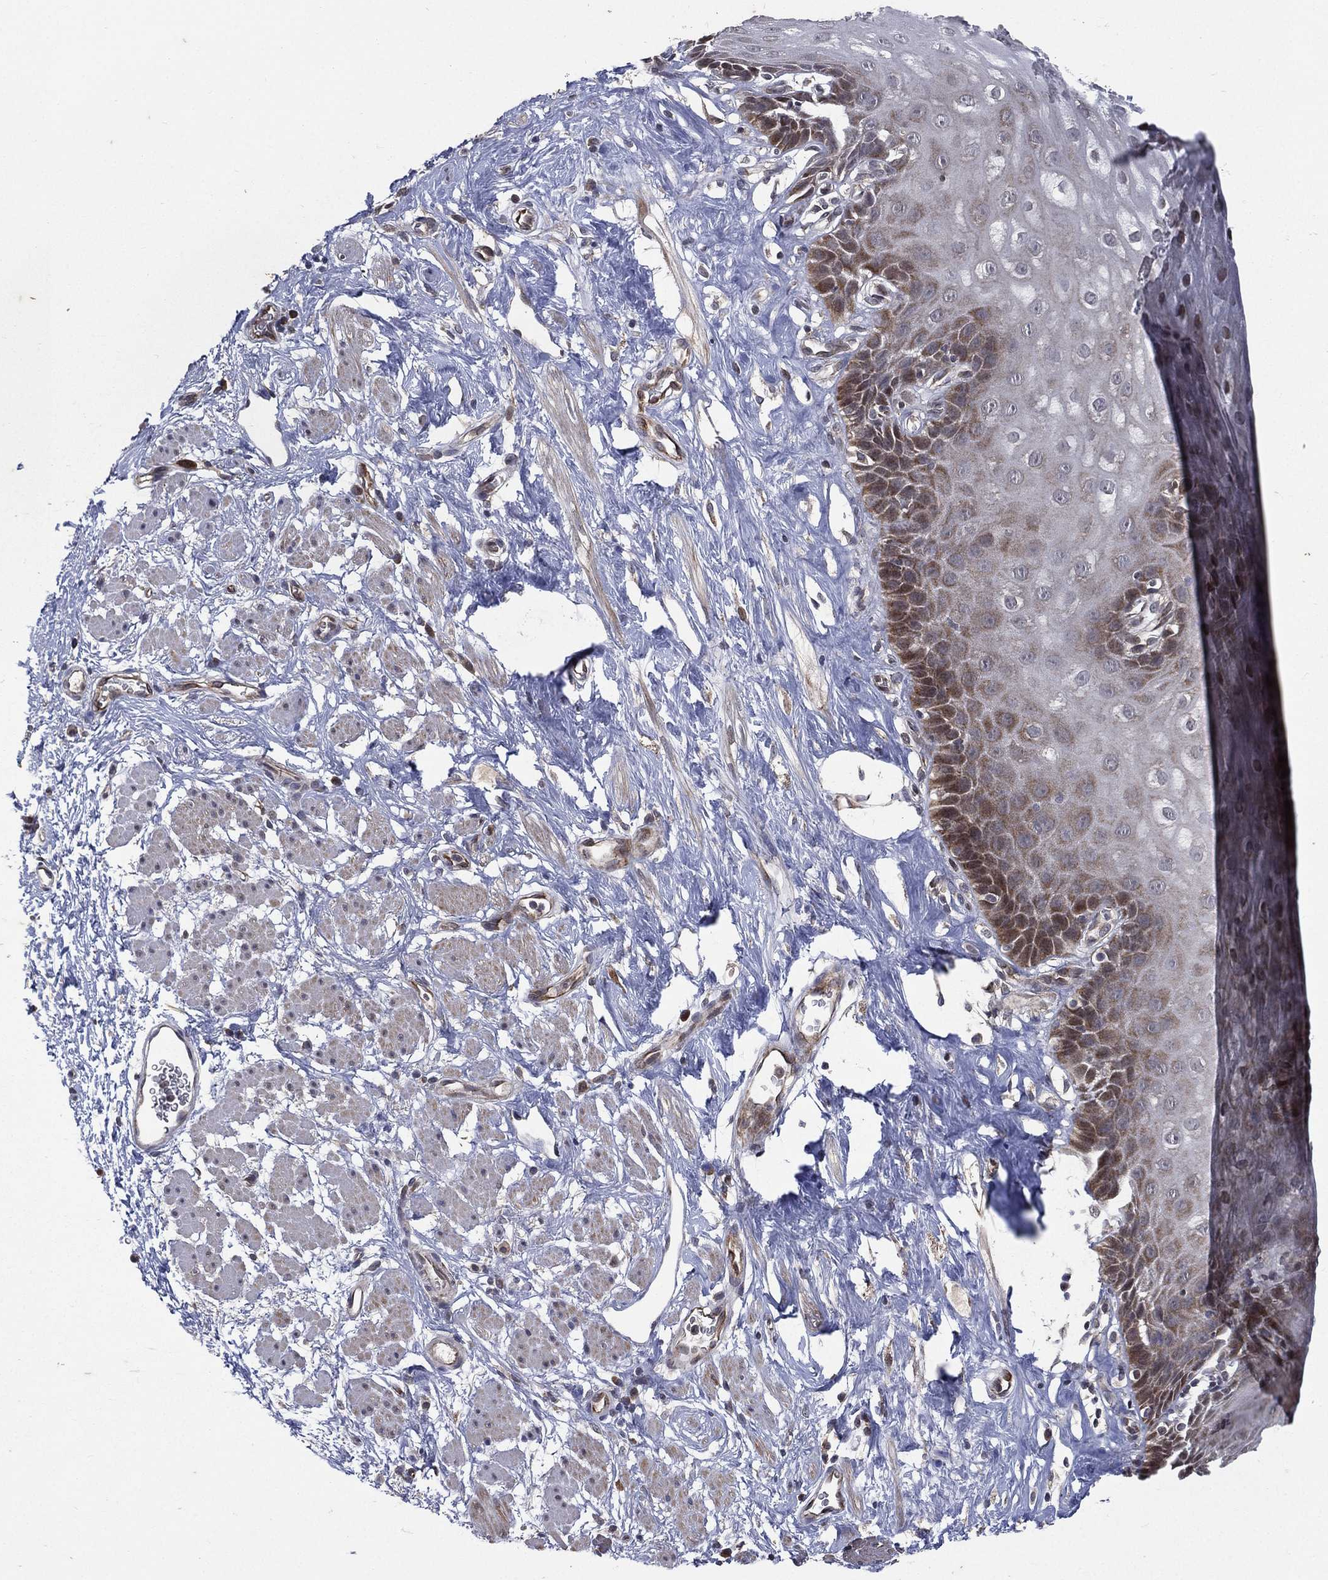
{"staining": {"intensity": "strong", "quantity": "<25%", "location": "cytoplasmic/membranous"}, "tissue": "esophagus", "cell_type": "Squamous epithelial cells", "image_type": "normal", "snomed": [{"axis": "morphology", "description": "Normal tissue, NOS"}, {"axis": "topography", "description": "Esophagus"}], "caption": "IHC (DAB) staining of normal human esophagus demonstrates strong cytoplasmic/membranous protein positivity in approximately <25% of squamous epithelial cells. (brown staining indicates protein expression, while blue staining denotes nuclei).", "gene": "RAB11FIP4", "patient": {"sex": "male", "age": 64}}